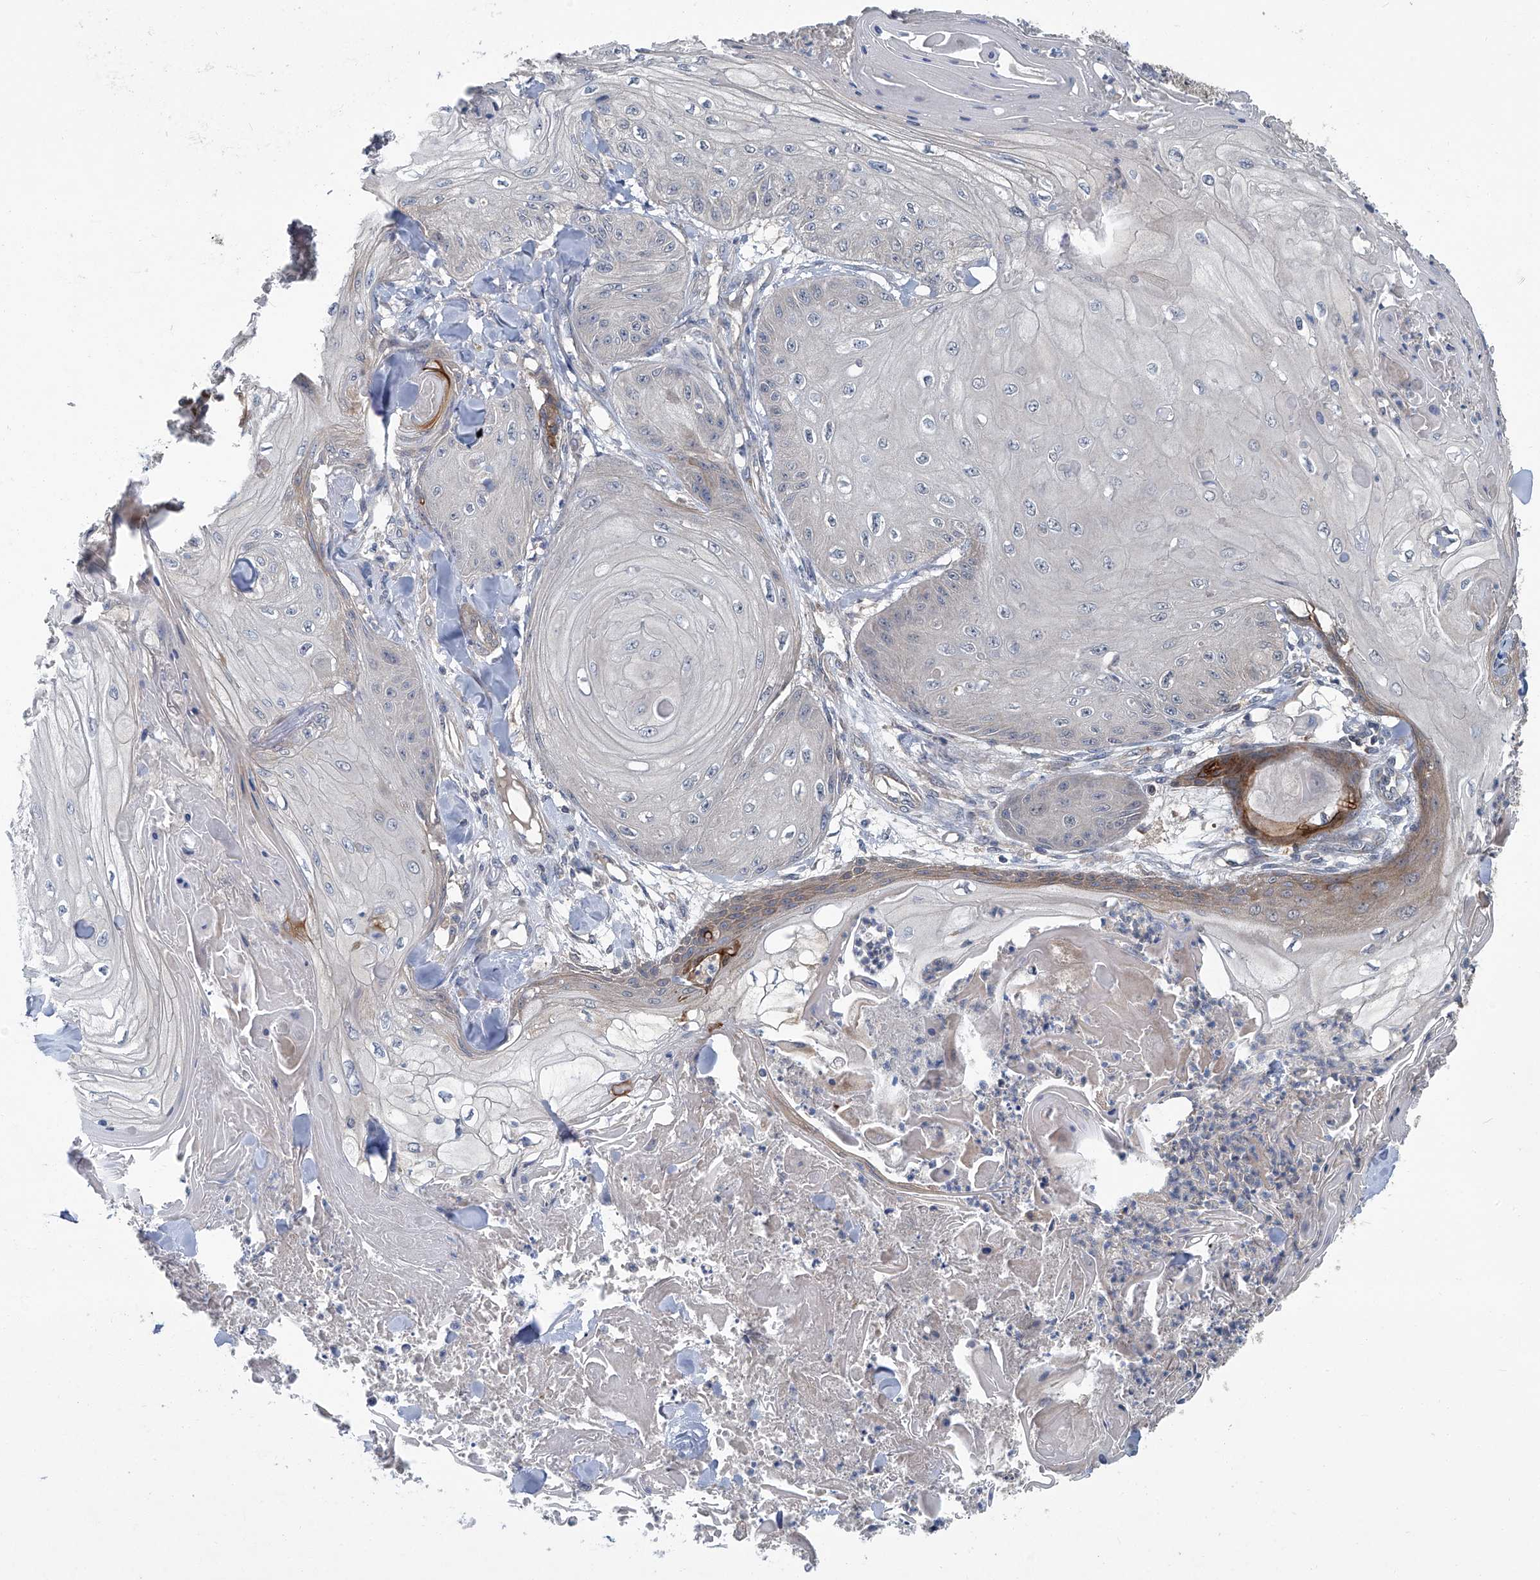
{"staining": {"intensity": "negative", "quantity": "none", "location": "none"}, "tissue": "skin cancer", "cell_type": "Tumor cells", "image_type": "cancer", "snomed": [{"axis": "morphology", "description": "Squamous cell carcinoma, NOS"}, {"axis": "topography", "description": "Skin"}], "caption": "Immunohistochemical staining of human skin cancer exhibits no significant positivity in tumor cells.", "gene": "ANKRD34A", "patient": {"sex": "male", "age": 74}}